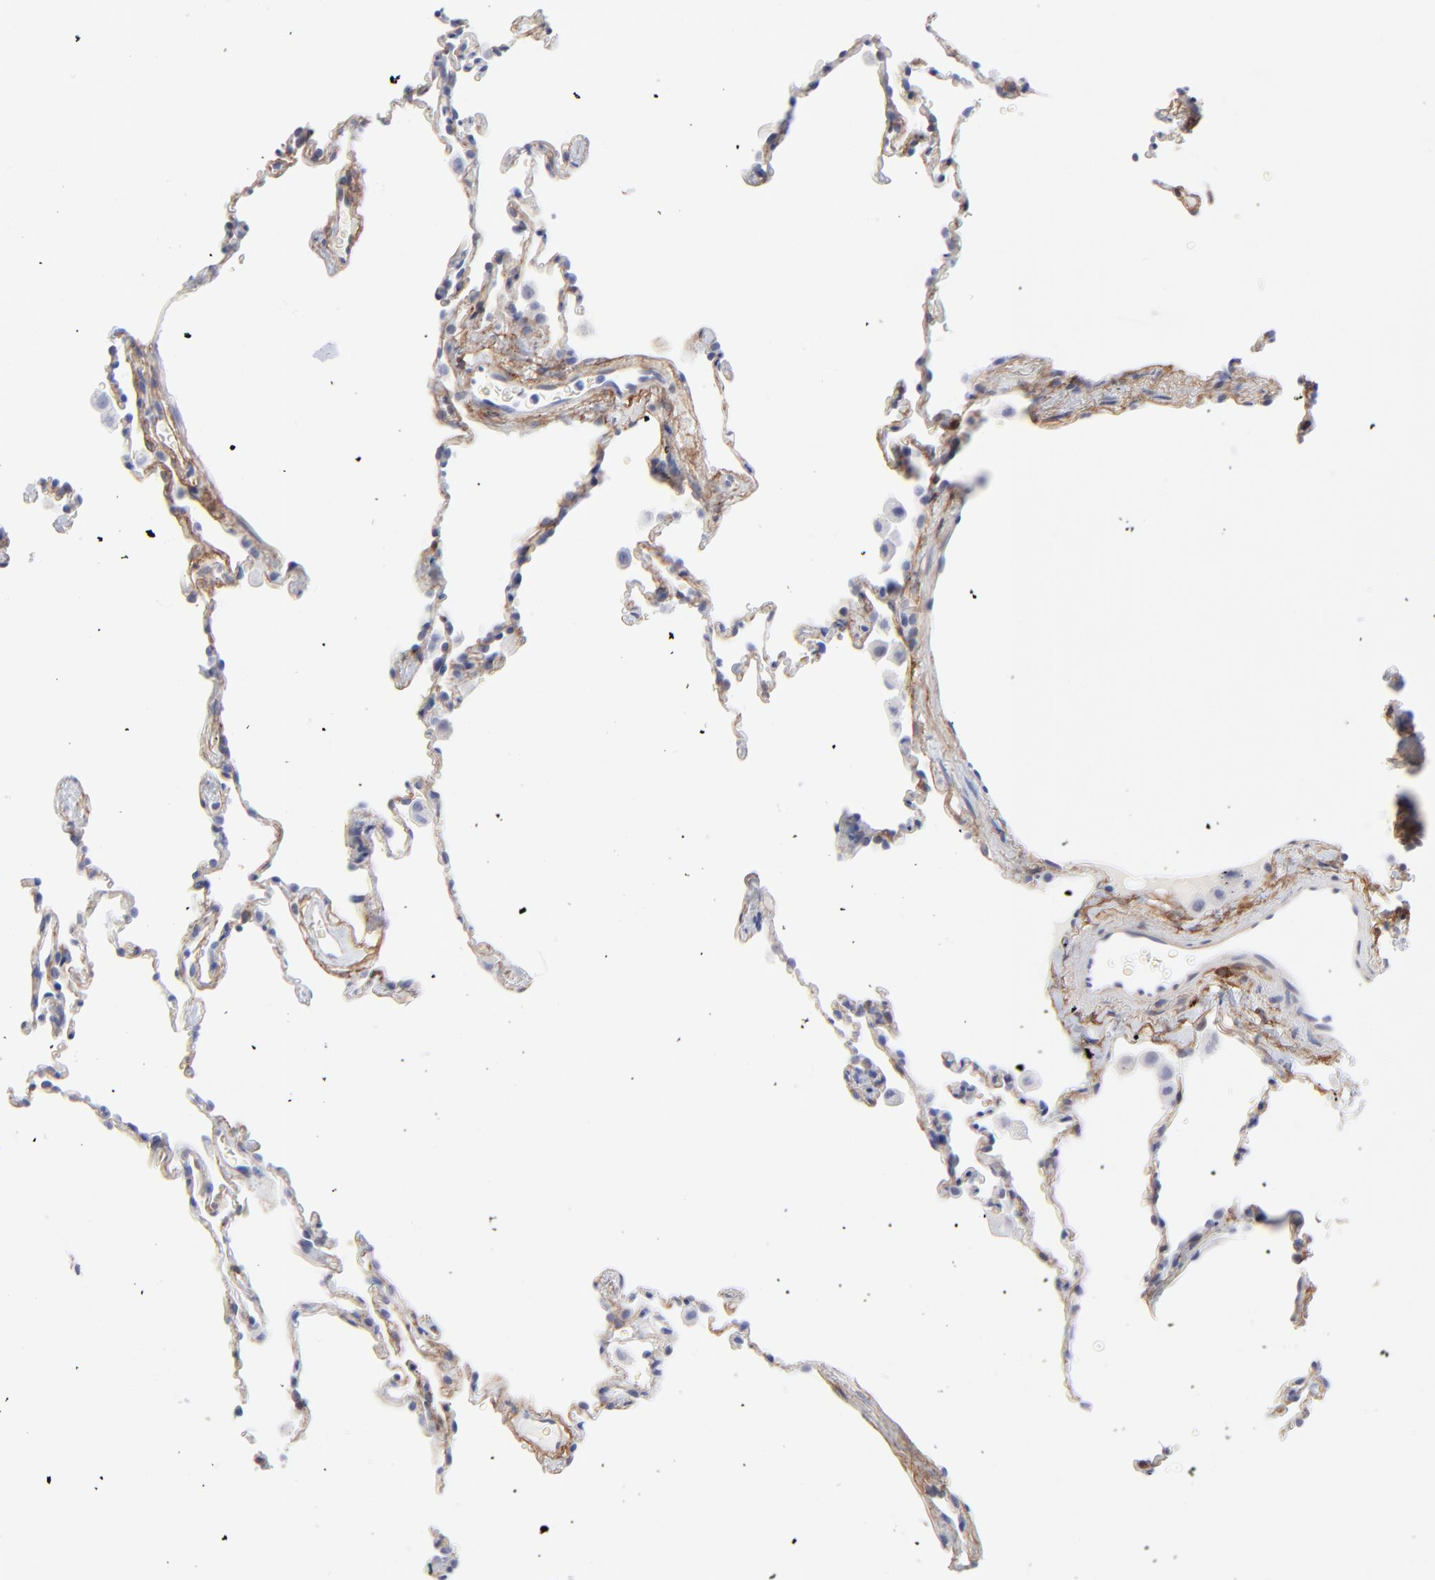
{"staining": {"intensity": "negative", "quantity": "none", "location": "none"}, "tissue": "lung", "cell_type": "Alveolar cells", "image_type": "normal", "snomed": [{"axis": "morphology", "description": "Normal tissue, NOS"}, {"axis": "morphology", "description": "Soft tissue tumor metastatic"}, {"axis": "topography", "description": "Lung"}], "caption": "An image of human lung is negative for staining in alveolar cells. (Immunohistochemistry, brightfield microscopy, high magnification).", "gene": "PDGFRB", "patient": {"sex": "male", "age": 59}}